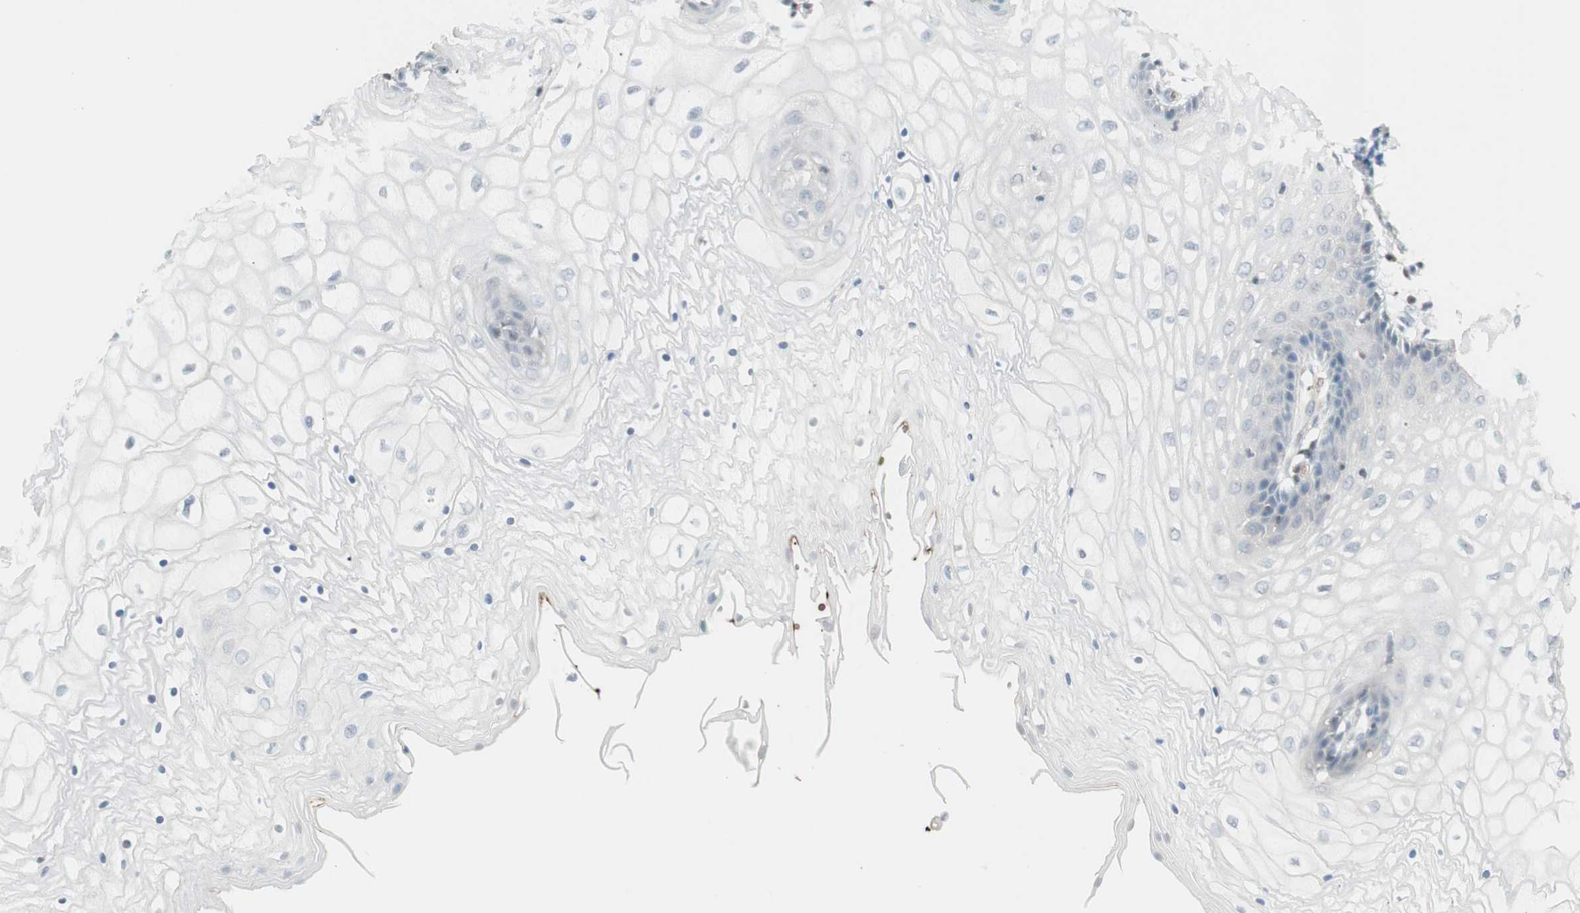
{"staining": {"intensity": "negative", "quantity": "none", "location": "none"}, "tissue": "vagina", "cell_type": "Squamous epithelial cells", "image_type": "normal", "snomed": [{"axis": "morphology", "description": "Normal tissue, NOS"}, {"axis": "topography", "description": "Vagina"}], "caption": "Human vagina stained for a protein using immunohistochemistry reveals no positivity in squamous epithelial cells.", "gene": "MAP4K1", "patient": {"sex": "female", "age": 34}}